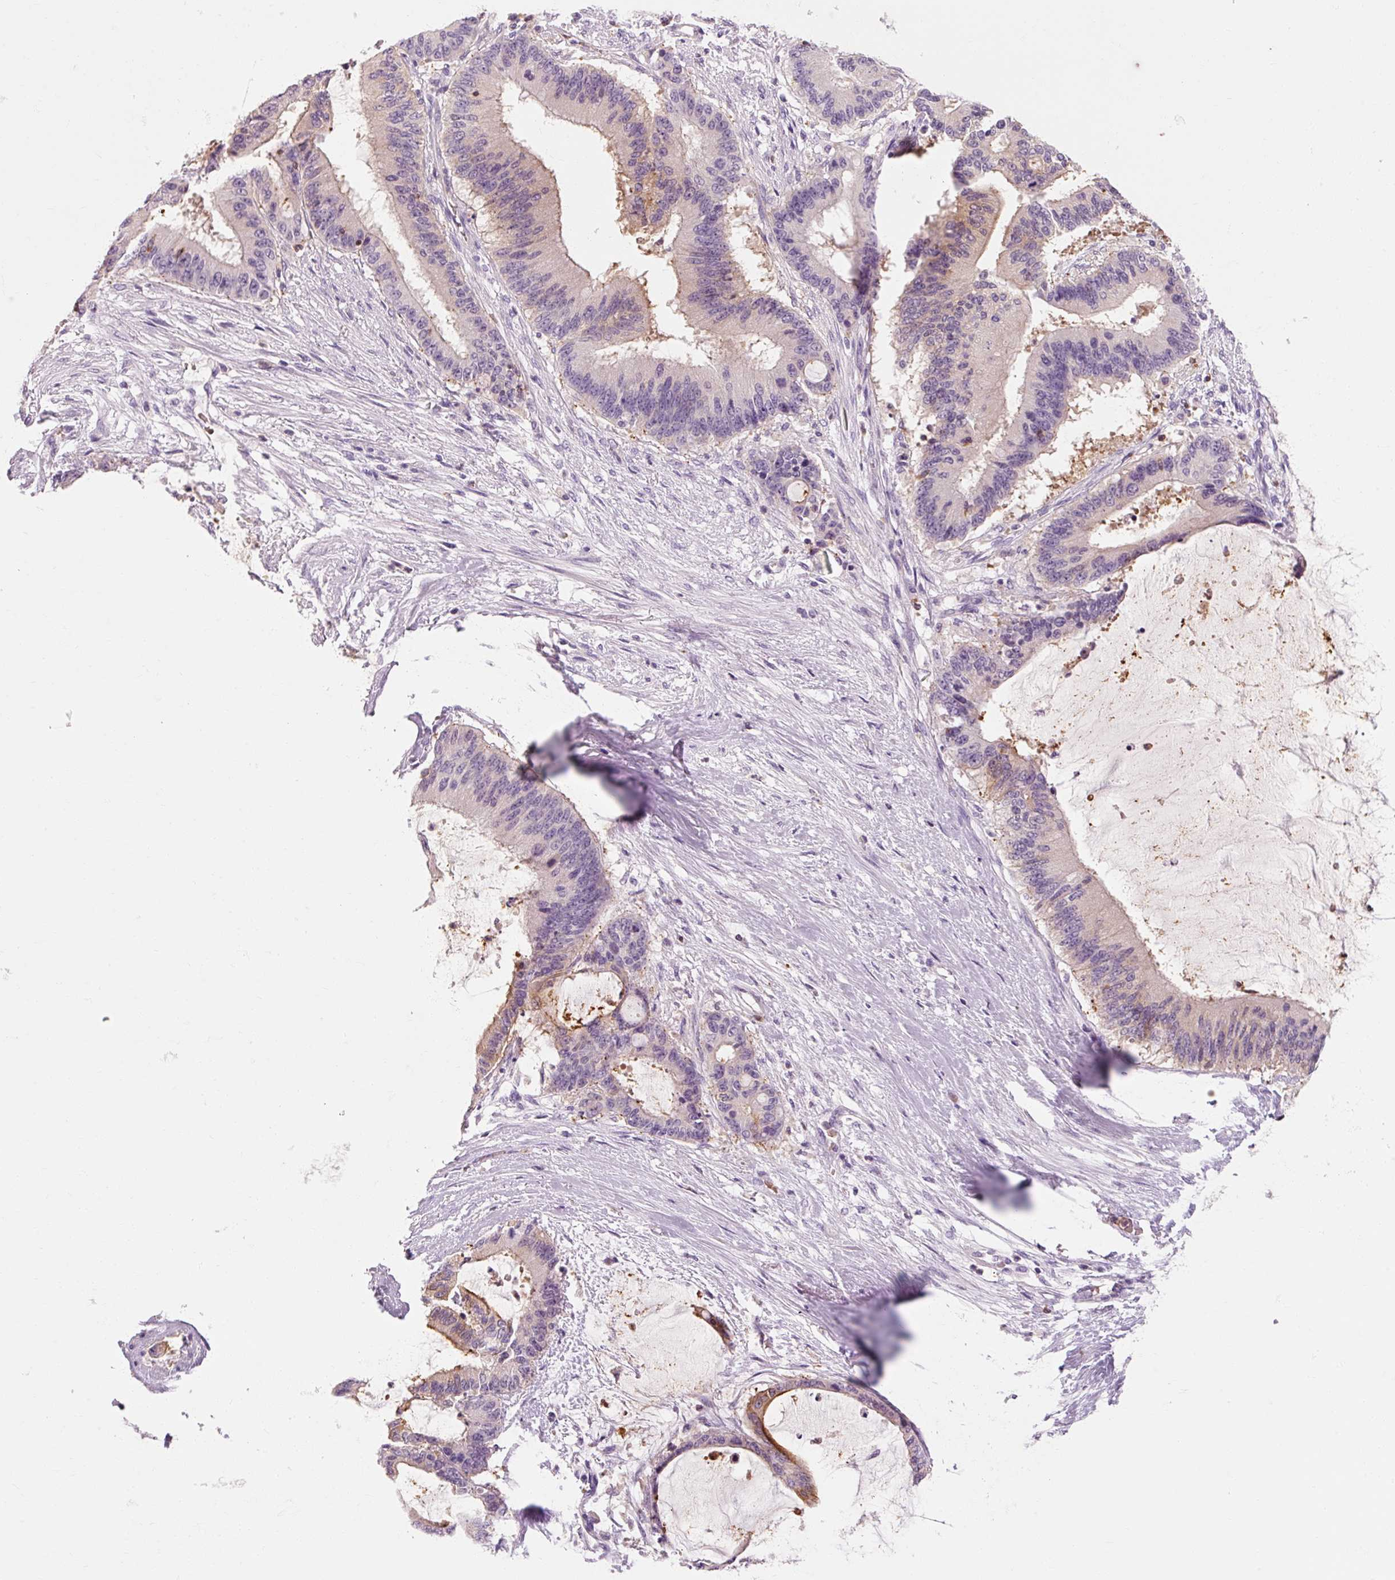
{"staining": {"intensity": "moderate", "quantity": "<25%", "location": "cytoplasmic/membranous"}, "tissue": "liver cancer", "cell_type": "Tumor cells", "image_type": "cancer", "snomed": [{"axis": "morphology", "description": "Normal tissue, NOS"}, {"axis": "morphology", "description": "Cholangiocarcinoma"}, {"axis": "topography", "description": "Liver"}, {"axis": "topography", "description": "Peripheral nerve tissue"}], "caption": "Immunohistochemistry (IHC) micrograph of neoplastic tissue: human liver cholangiocarcinoma stained using IHC demonstrates low levels of moderate protein expression localized specifically in the cytoplasmic/membranous of tumor cells, appearing as a cytoplasmic/membranous brown color.", "gene": "OR8K1", "patient": {"sex": "female", "age": 73}}